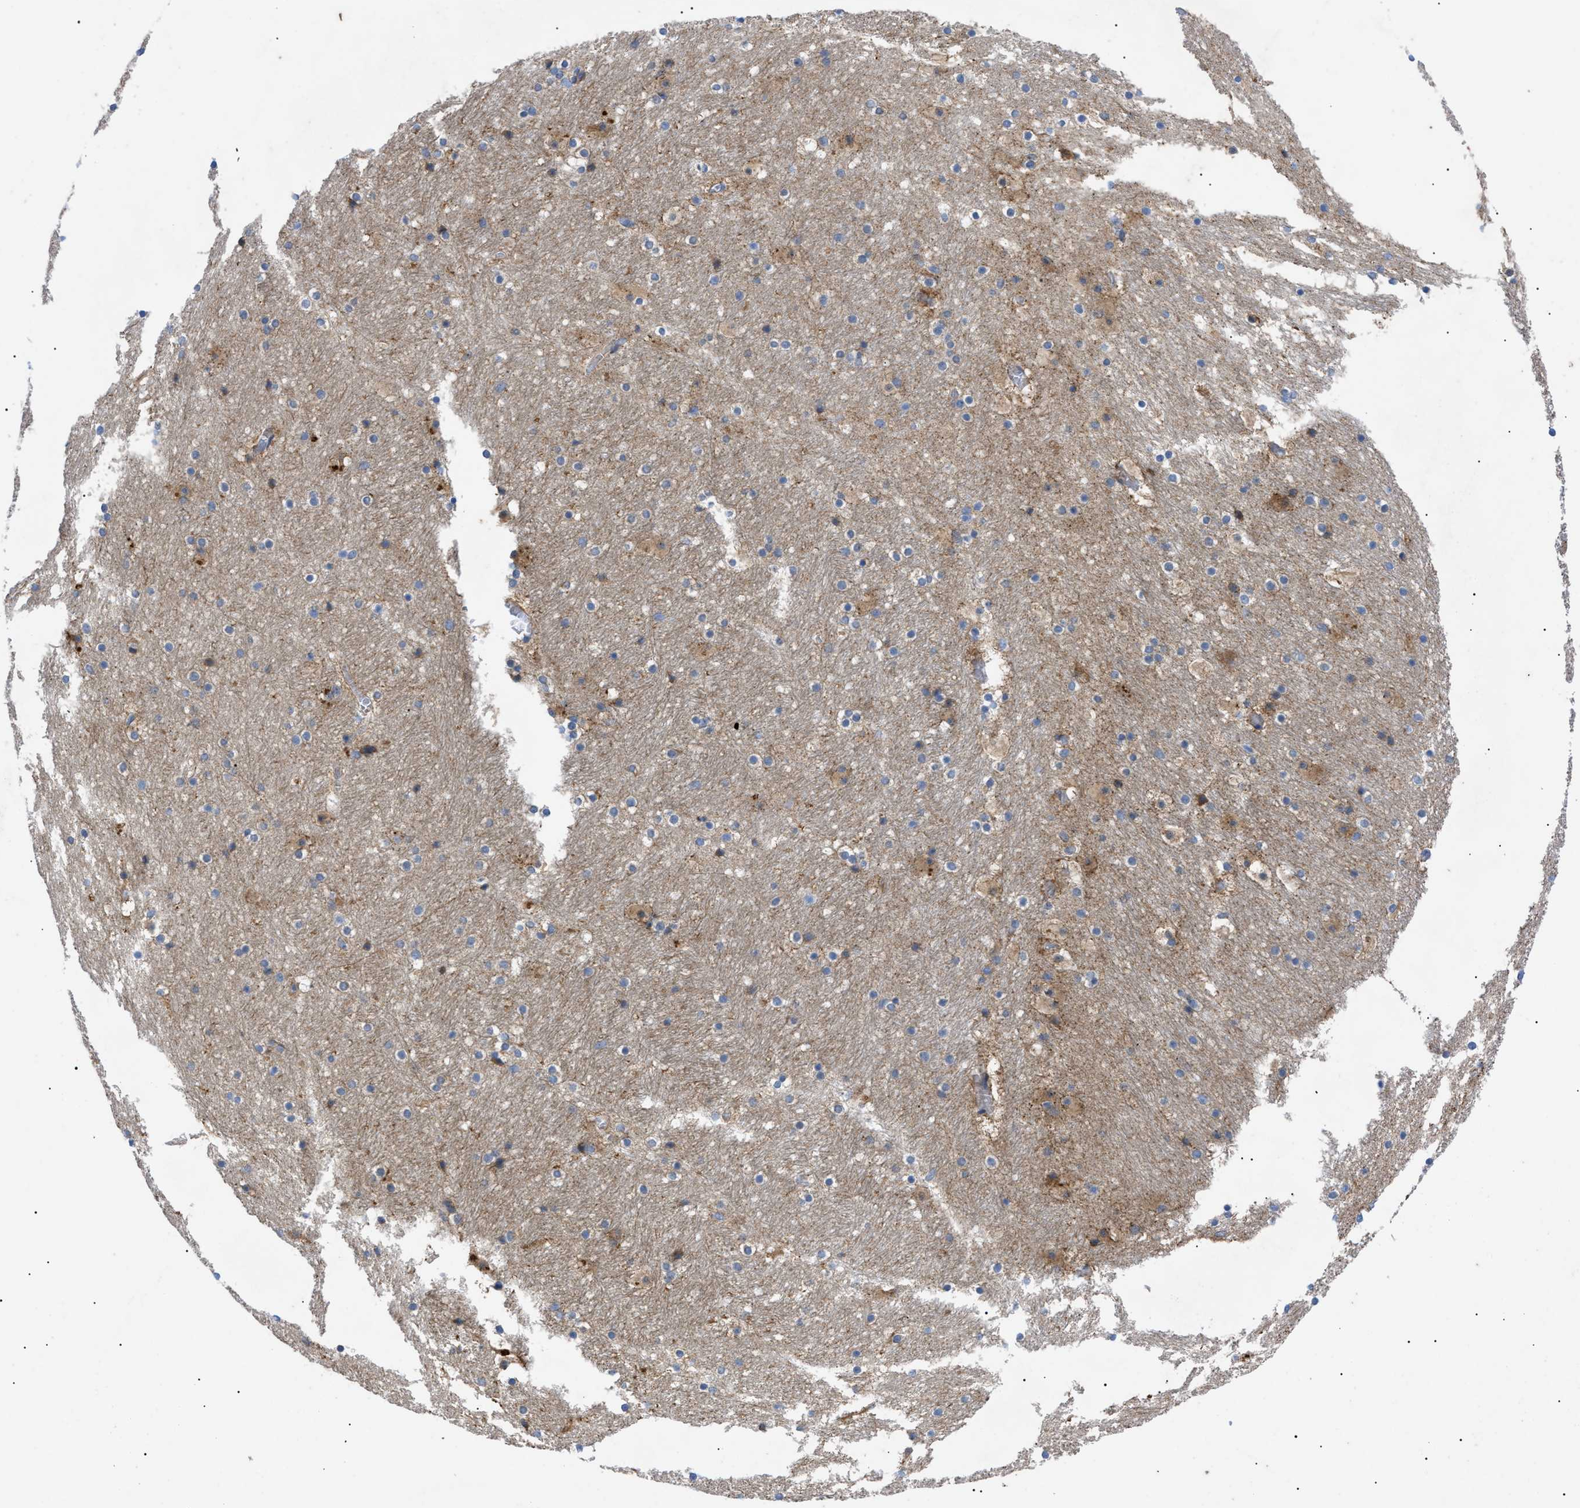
{"staining": {"intensity": "moderate", "quantity": "<25%", "location": "cytoplasmic/membranous"}, "tissue": "hippocampus", "cell_type": "Glial cells", "image_type": "normal", "snomed": [{"axis": "morphology", "description": "Normal tissue, NOS"}, {"axis": "topography", "description": "Hippocampus"}], "caption": "High-magnification brightfield microscopy of normal hippocampus stained with DAB (3,3'-diaminobenzidine) (brown) and counterstained with hematoxylin (blue). glial cells exhibit moderate cytoplasmic/membranous staining is appreciated in approximately<25% of cells.", "gene": "HSPB8", "patient": {"sex": "male", "age": 45}}